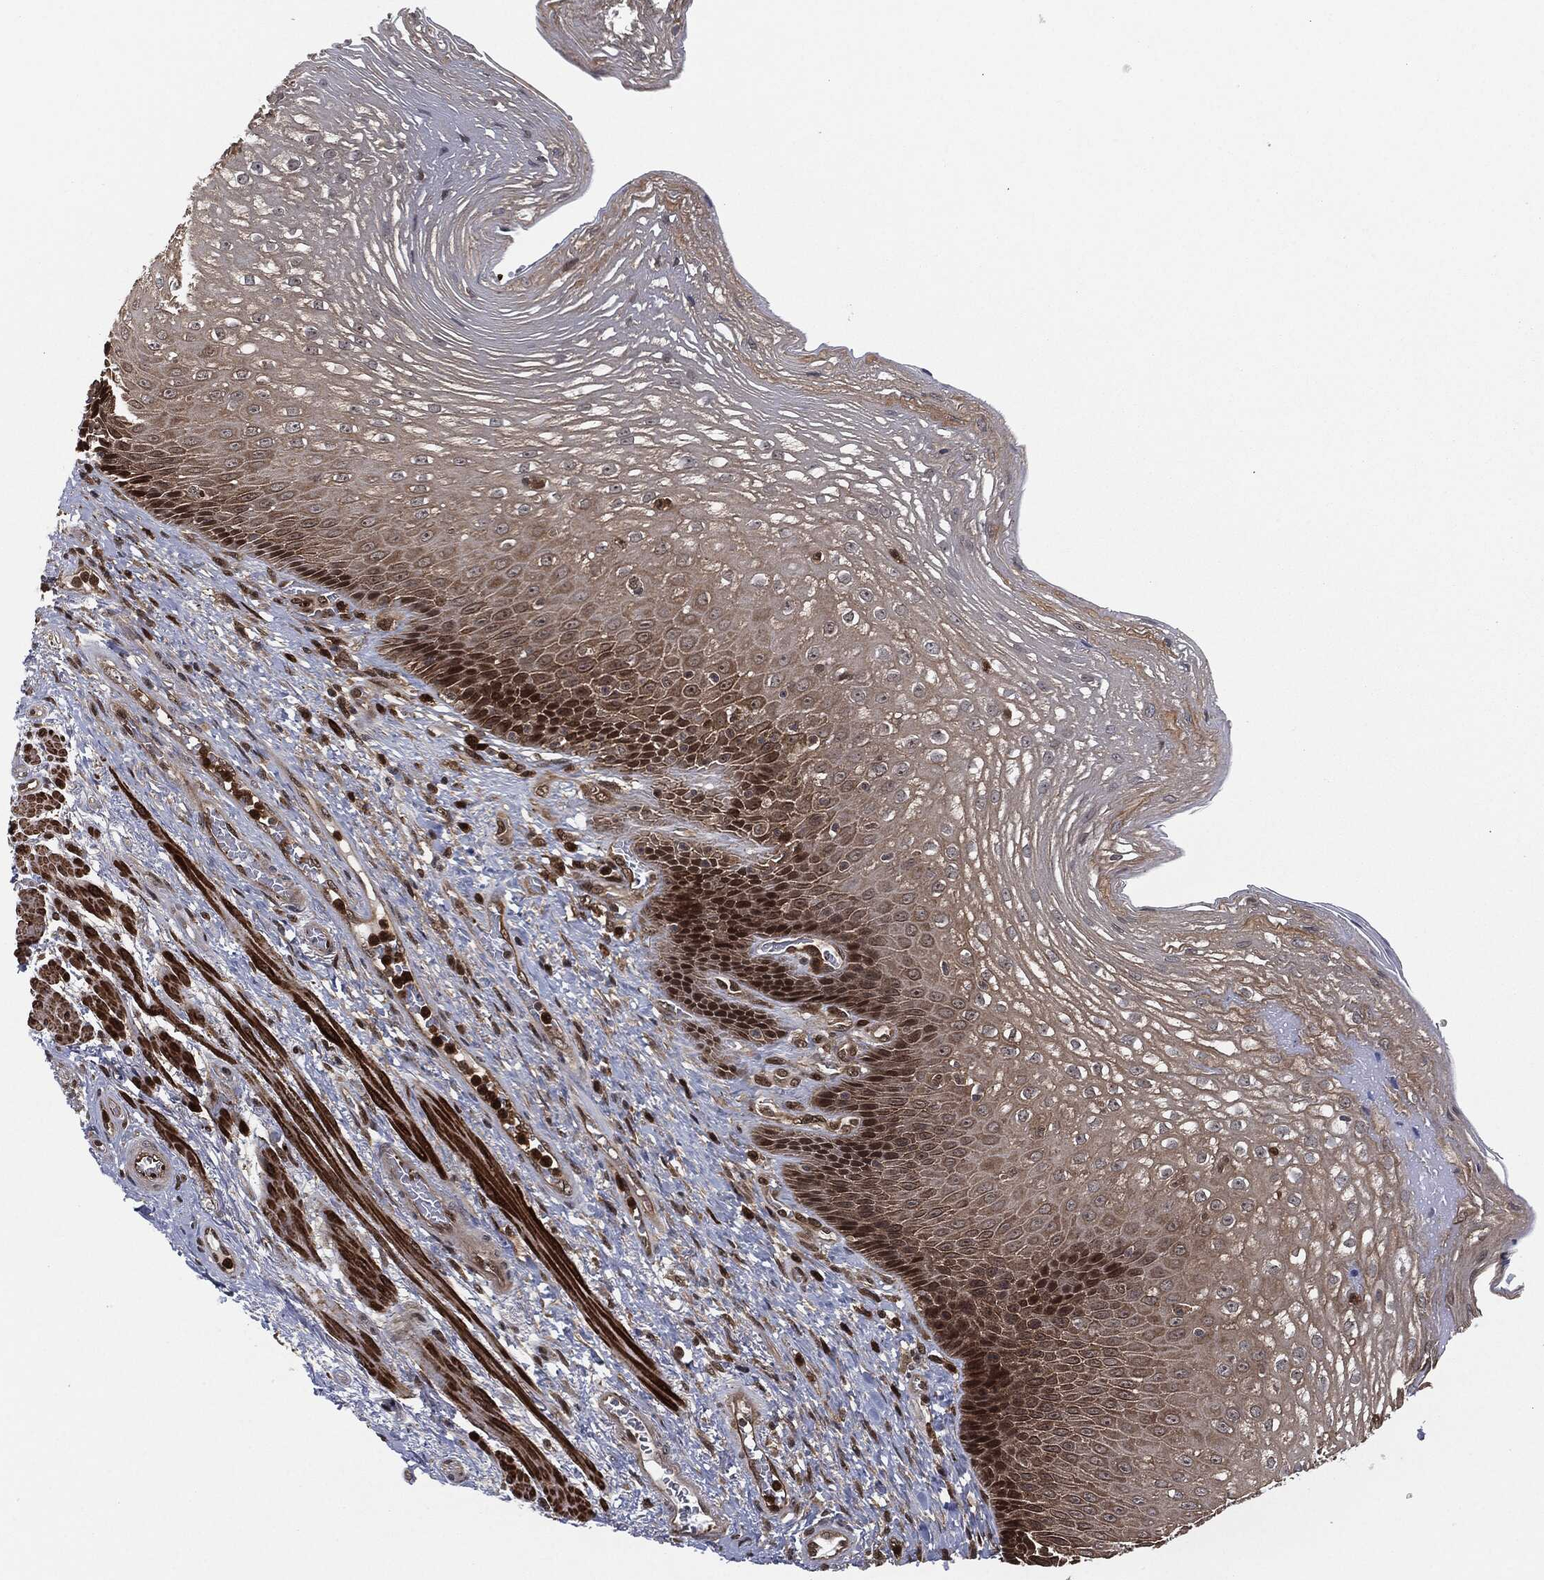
{"staining": {"intensity": "moderate", "quantity": "<25%", "location": "cytoplasmic/membranous,nuclear"}, "tissue": "esophagus", "cell_type": "Squamous epithelial cells", "image_type": "normal", "snomed": [{"axis": "morphology", "description": "Normal tissue, NOS"}, {"axis": "topography", "description": "Esophagus"}], "caption": "Squamous epithelial cells show low levels of moderate cytoplasmic/membranous,nuclear positivity in approximately <25% of cells in unremarkable esophagus.", "gene": "CAPRIN2", "patient": {"sex": "male", "age": 63}}